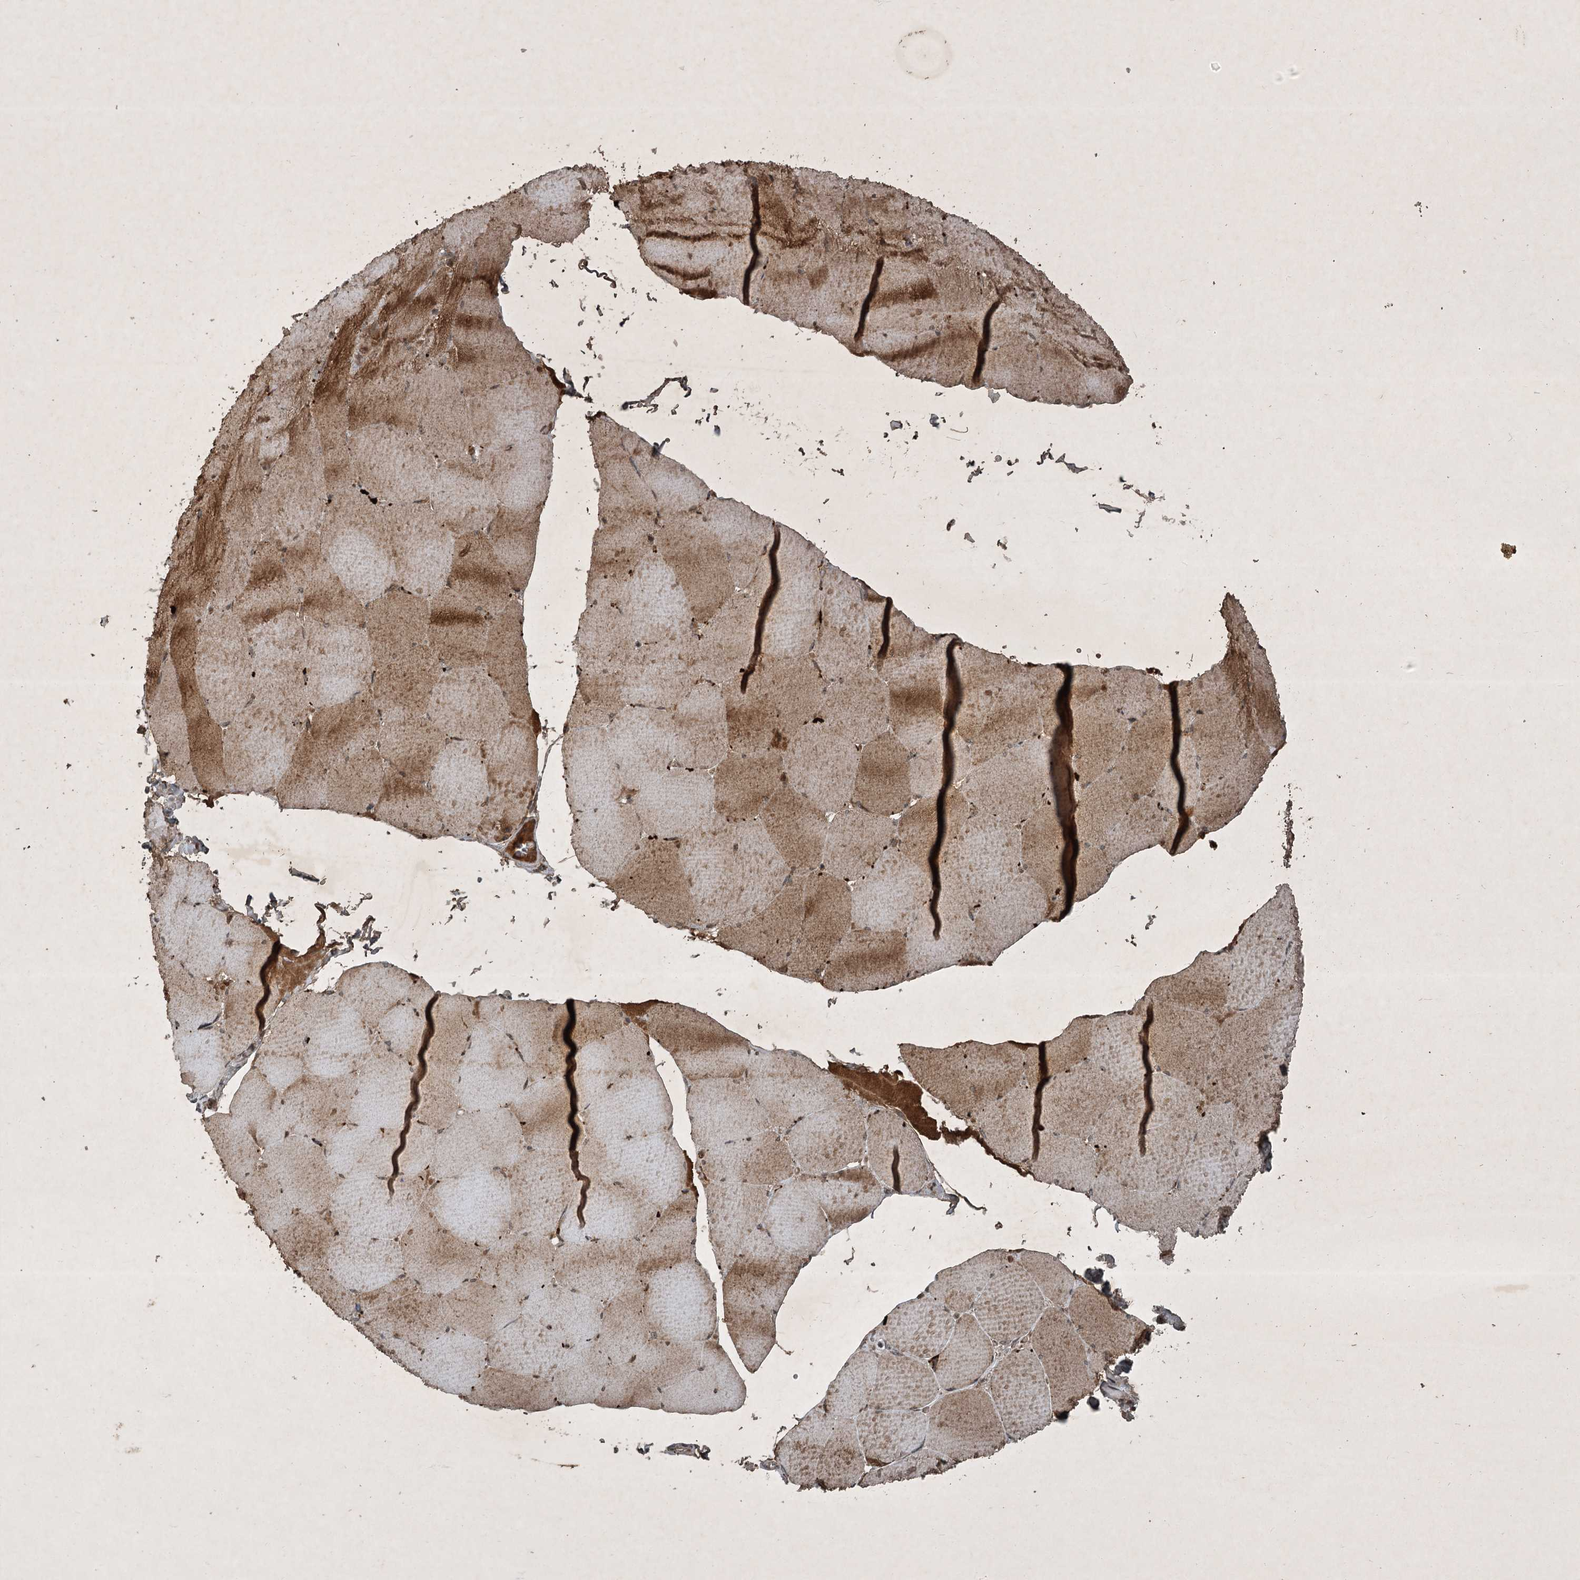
{"staining": {"intensity": "moderate", "quantity": ">75%", "location": "cytoplasmic/membranous"}, "tissue": "skeletal muscle", "cell_type": "Myocytes", "image_type": "normal", "snomed": [{"axis": "morphology", "description": "Normal tissue, NOS"}, {"axis": "topography", "description": "Skeletal muscle"}, {"axis": "topography", "description": "Head-Neck"}], "caption": "High-power microscopy captured an immunohistochemistry (IHC) photomicrograph of benign skeletal muscle, revealing moderate cytoplasmic/membranous staining in about >75% of myocytes. (DAB (3,3'-diaminobenzidine) = brown stain, brightfield microscopy at high magnification).", "gene": "UNC93A", "patient": {"sex": "male", "age": 66}}